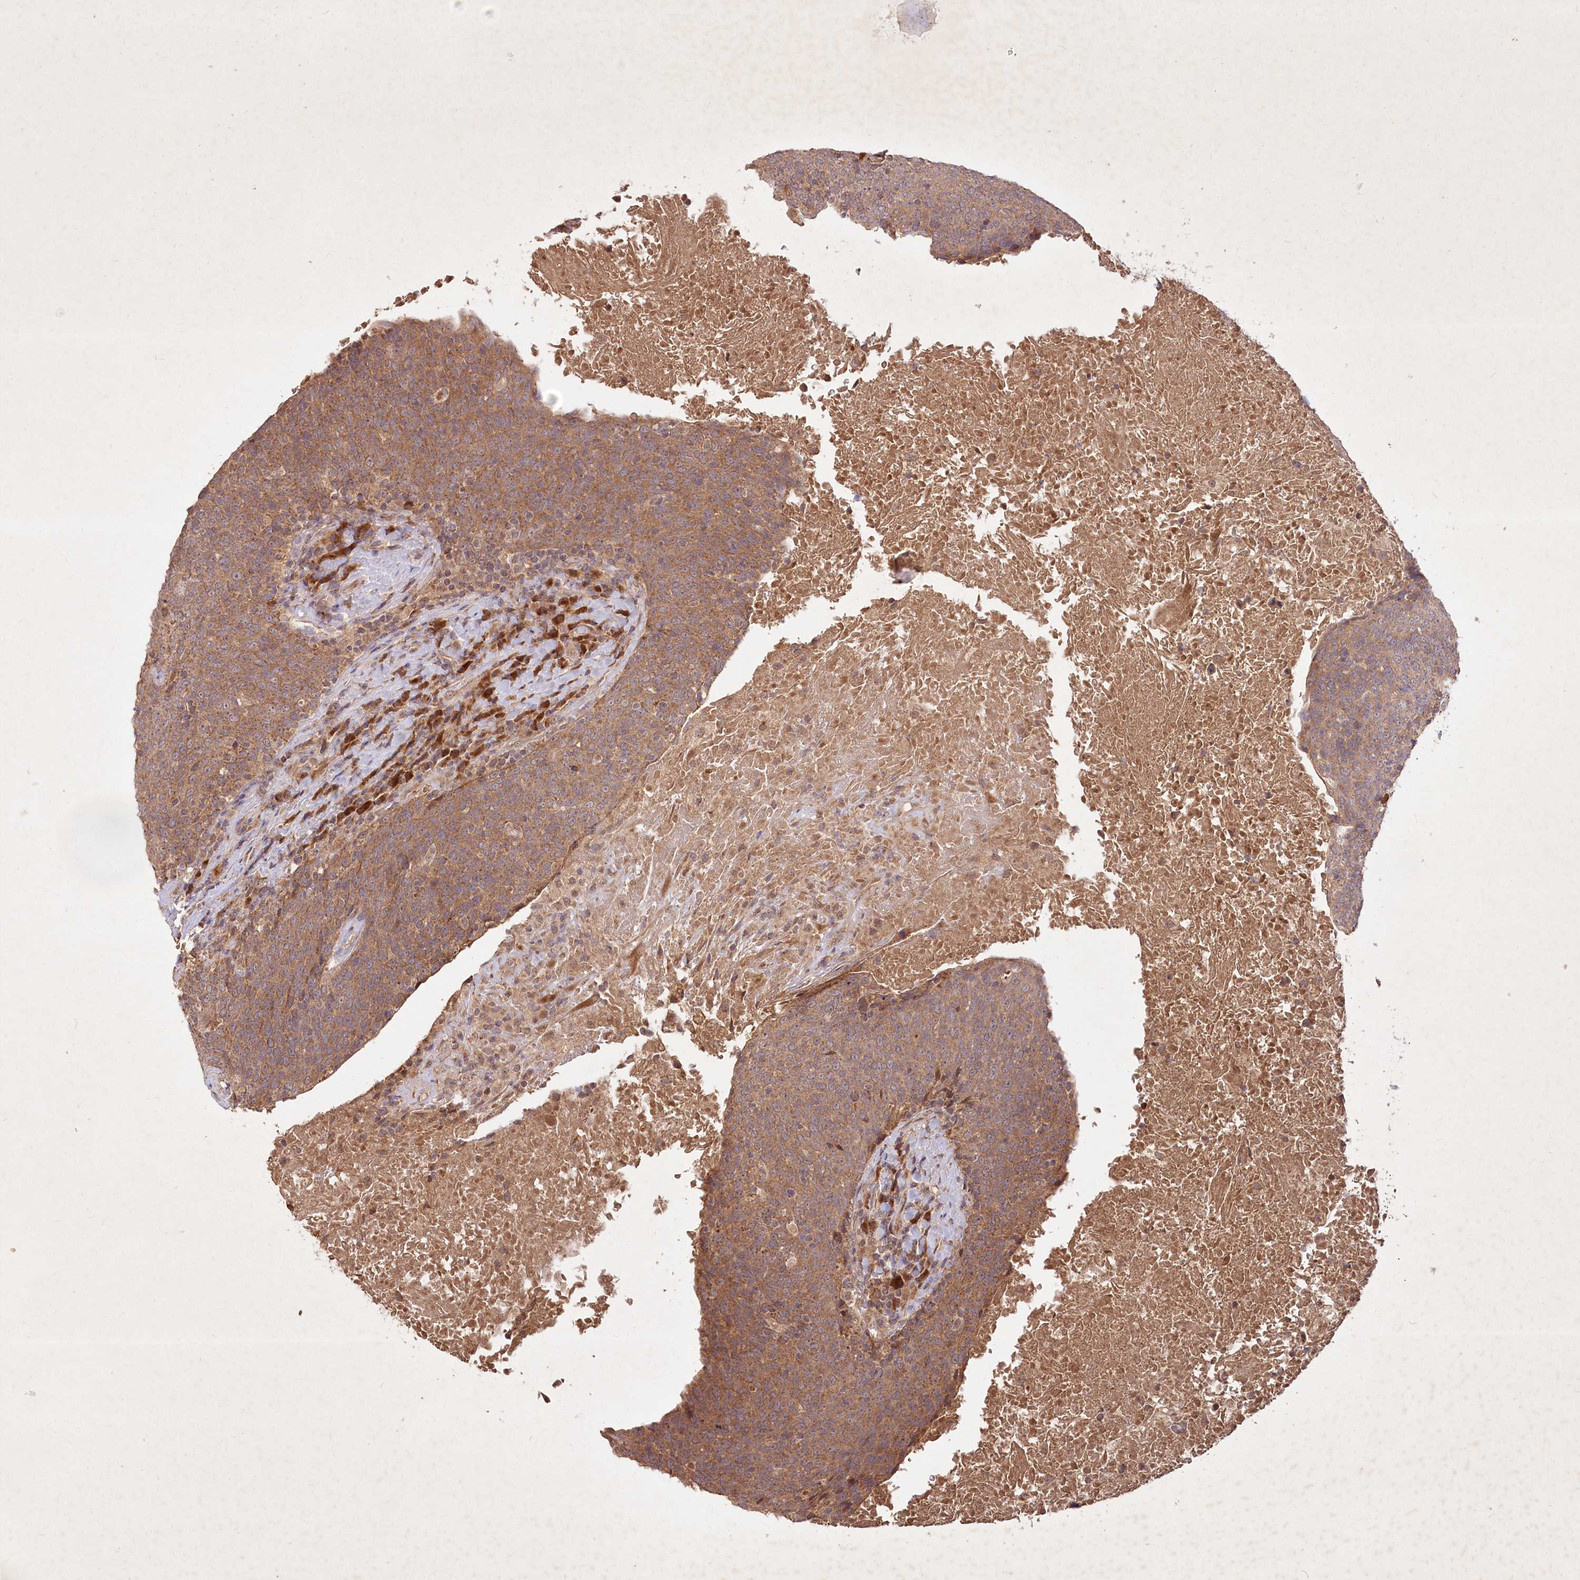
{"staining": {"intensity": "moderate", "quantity": ">75%", "location": "cytoplasmic/membranous"}, "tissue": "head and neck cancer", "cell_type": "Tumor cells", "image_type": "cancer", "snomed": [{"axis": "morphology", "description": "Squamous cell carcinoma, NOS"}, {"axis": "morphology", "description": "Squamous cell carcinoma, metastatic, NOS"}, {"axis": "topography", "description": "Lymph node"}, {"axis": "topography", "description": "Head-Neck"}], "caption": "Immunohistochemical staining of head and neck cancer shows medium levels of moderate cytoplasmic/membranous protein staining in about >75% of tumor cells.", "gene": "IRAK1BP1", "patient": {"sex": "male", "age": 62}}